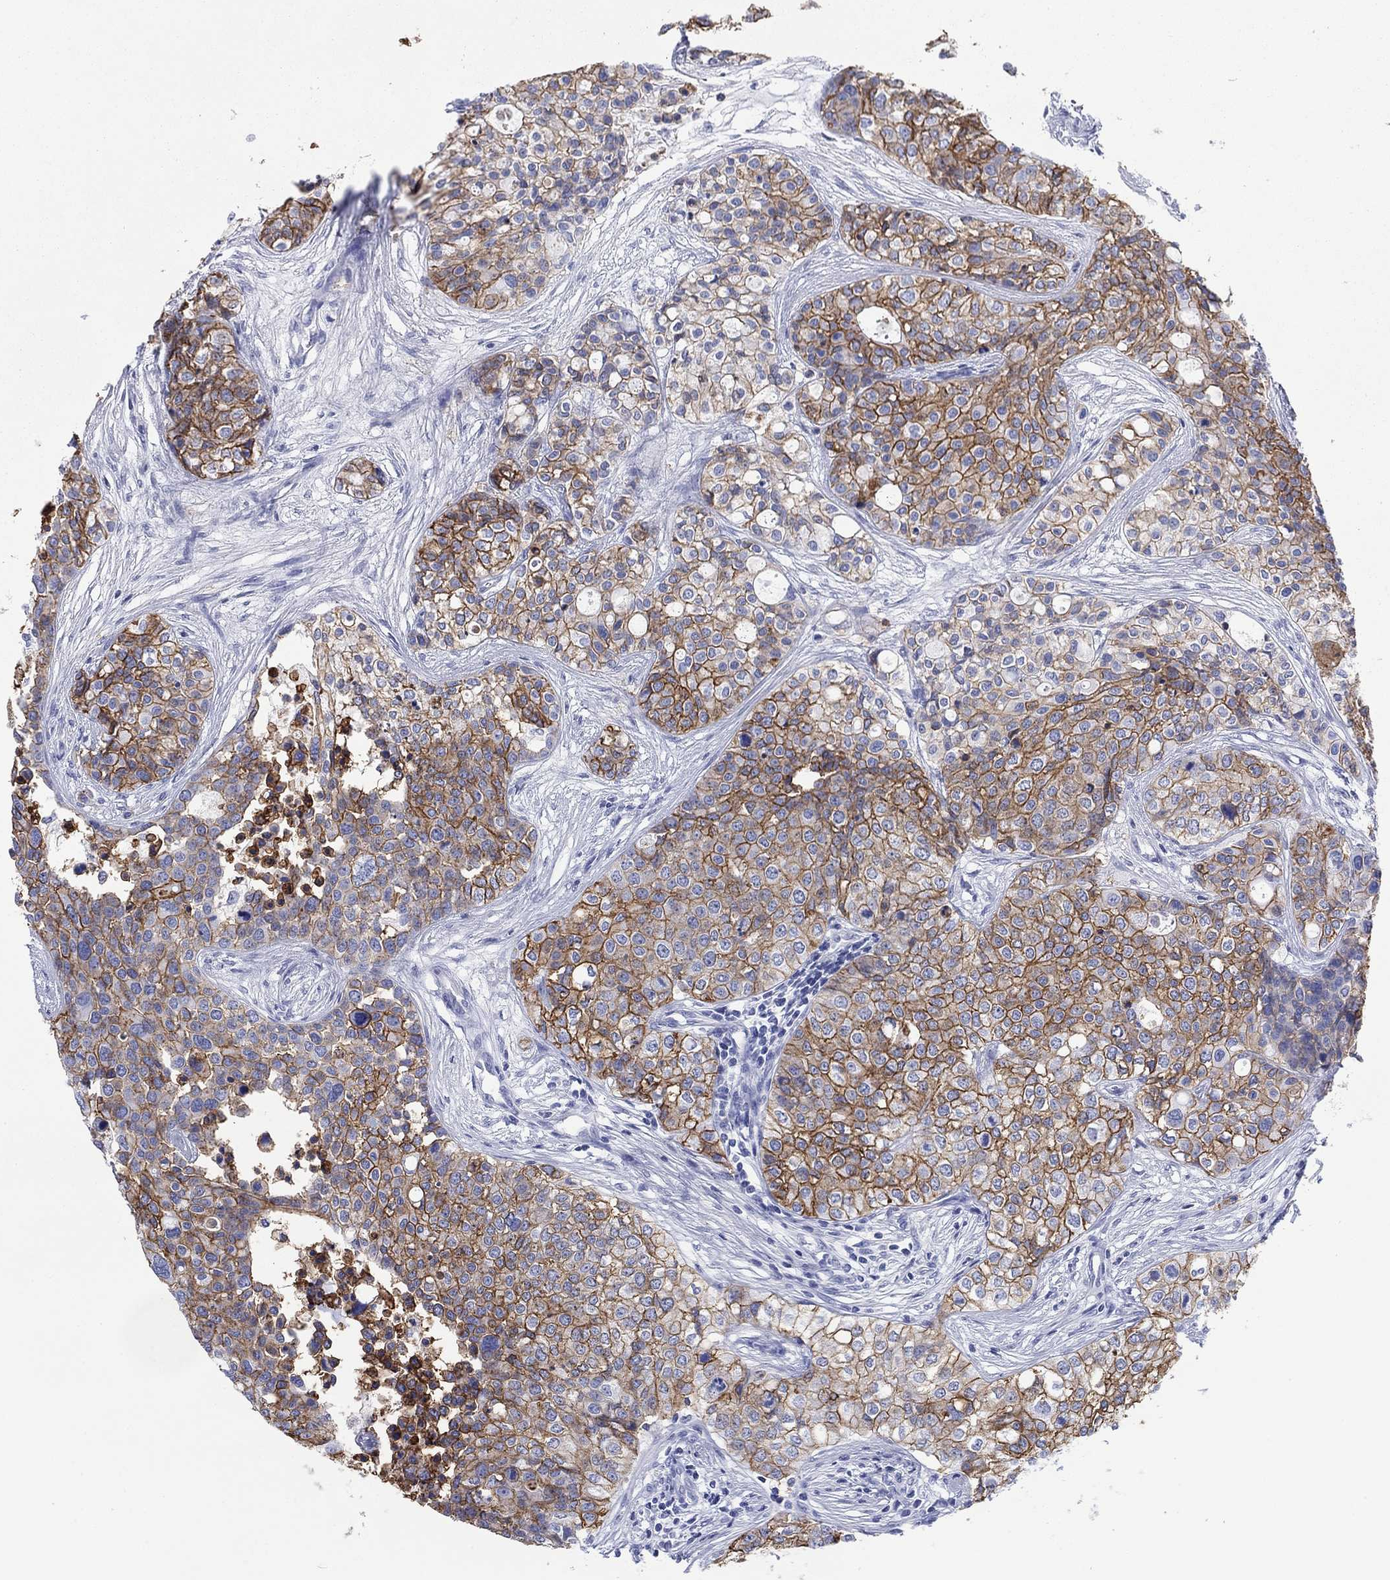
{"staining": {"intensity": "strong", "quantity": ">75%", "location": "cytoplasmic/membranous"}, "tissue": "carcinoid", "cell_type": "Tumor cells", "image_type": "cancer", "snomed": [{"axis": "morphology", "description": "Carcinoid, malignant, NOS"}, {"axis": "topography", "description": "Colon"}], "caption": "An IHC image of tumor tissue is shown. Protein staining in brown labels strong cytoplasmic/membranous positivity in malignant carcinoid within tumor cells. Ihc stains the protein of interest in brown and the nuclei are stained blue.", "gene": "ATP1B1", "patient": {"sex": "male", "age": 81}}